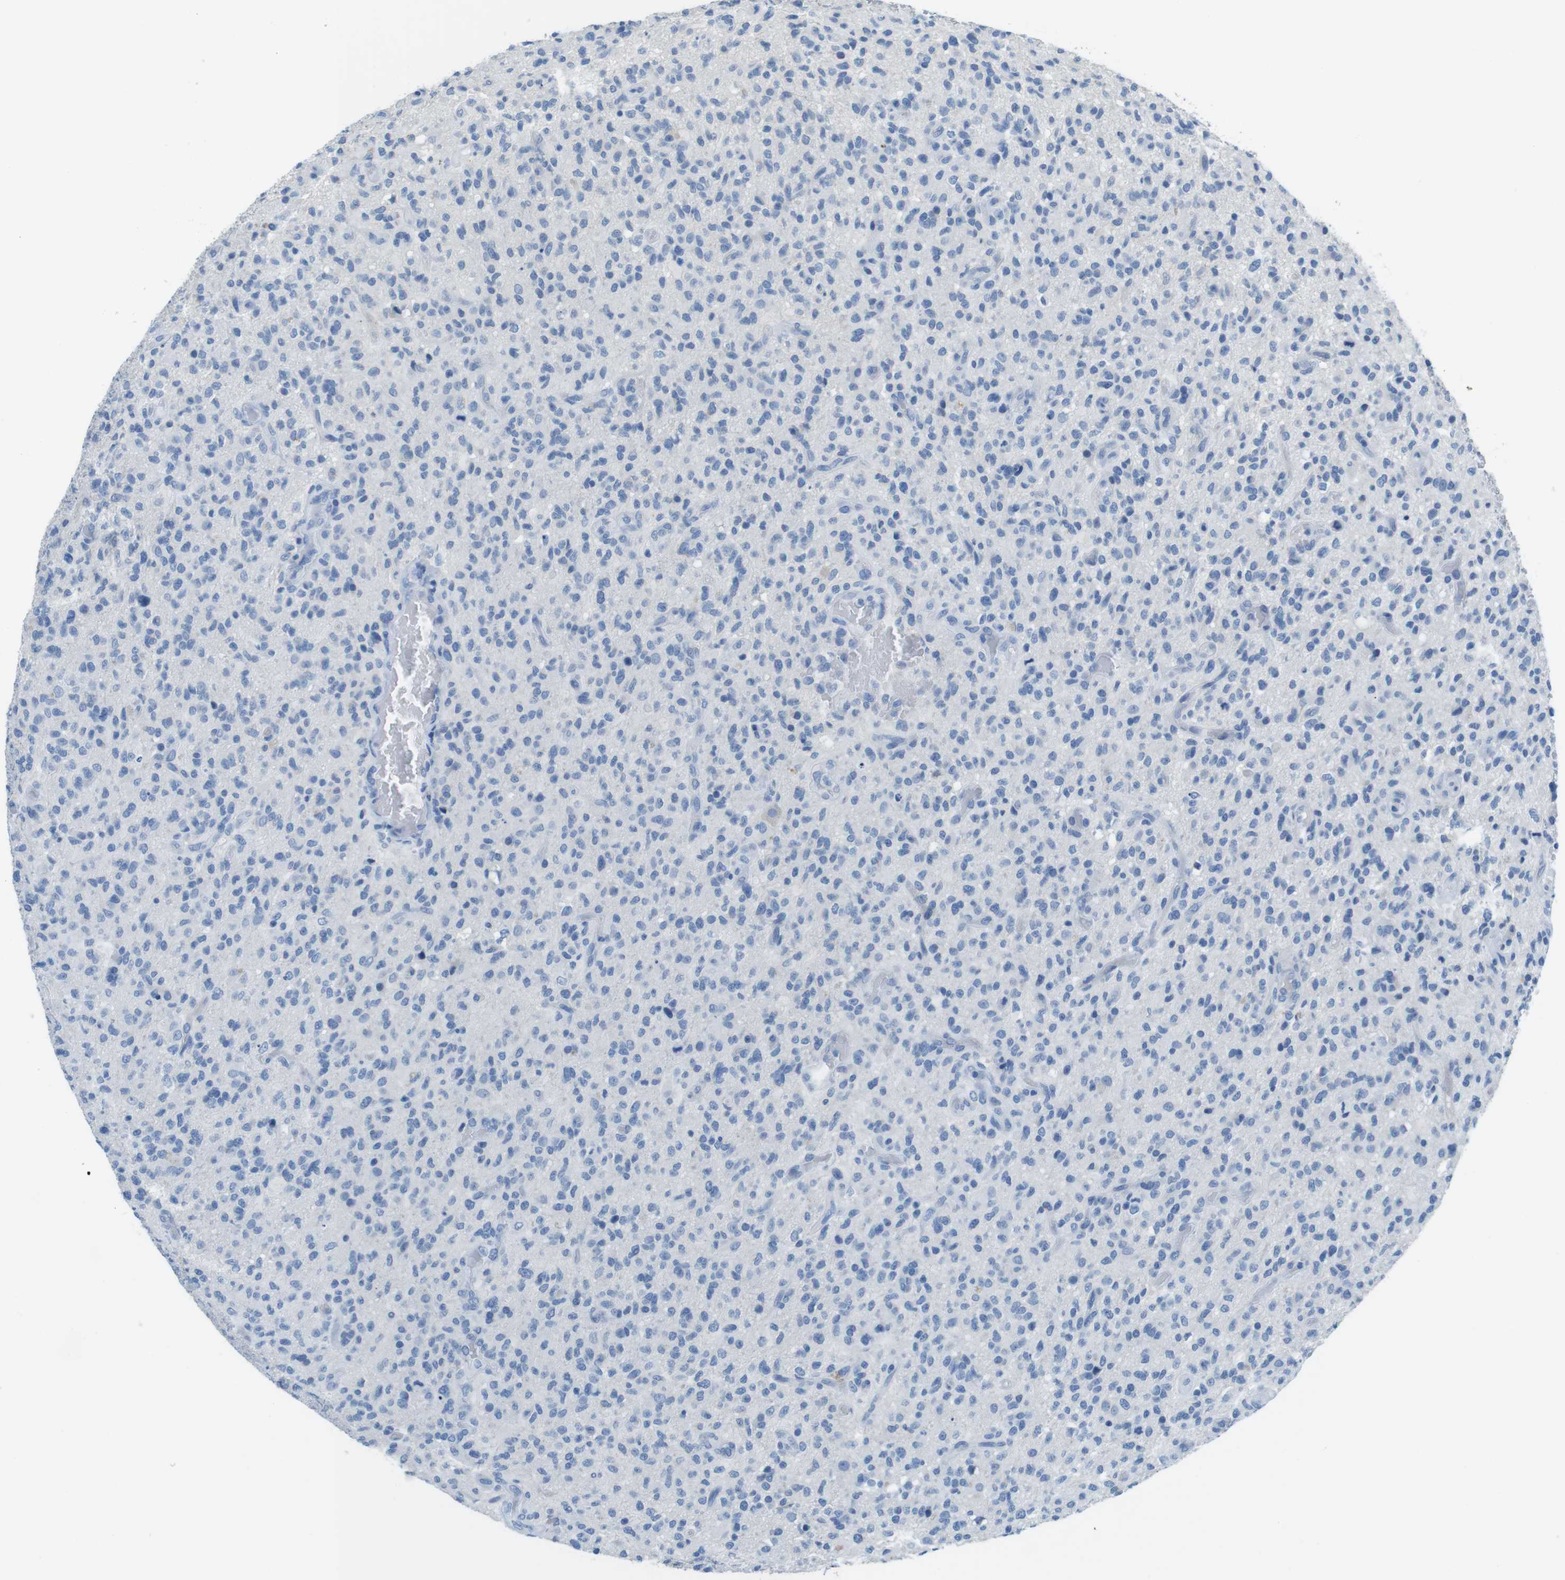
{"staining": {"intensity": "negative", "quantity": "none", "location": "none"}, "tissue": "glioma", "cell_type": "Tumor cells", "image_type": "cancer", "snomed": [{"axis": "morphology", "description": "Glioma, malignant, High grade"}, {"axis": "topography", "description": "Brain"}], "caption": "A photomicrograph of human glioma is negative for staining in tumor cells.", "gene": "SLC35A3", "patient": {"sex": "male", "age": 71}}